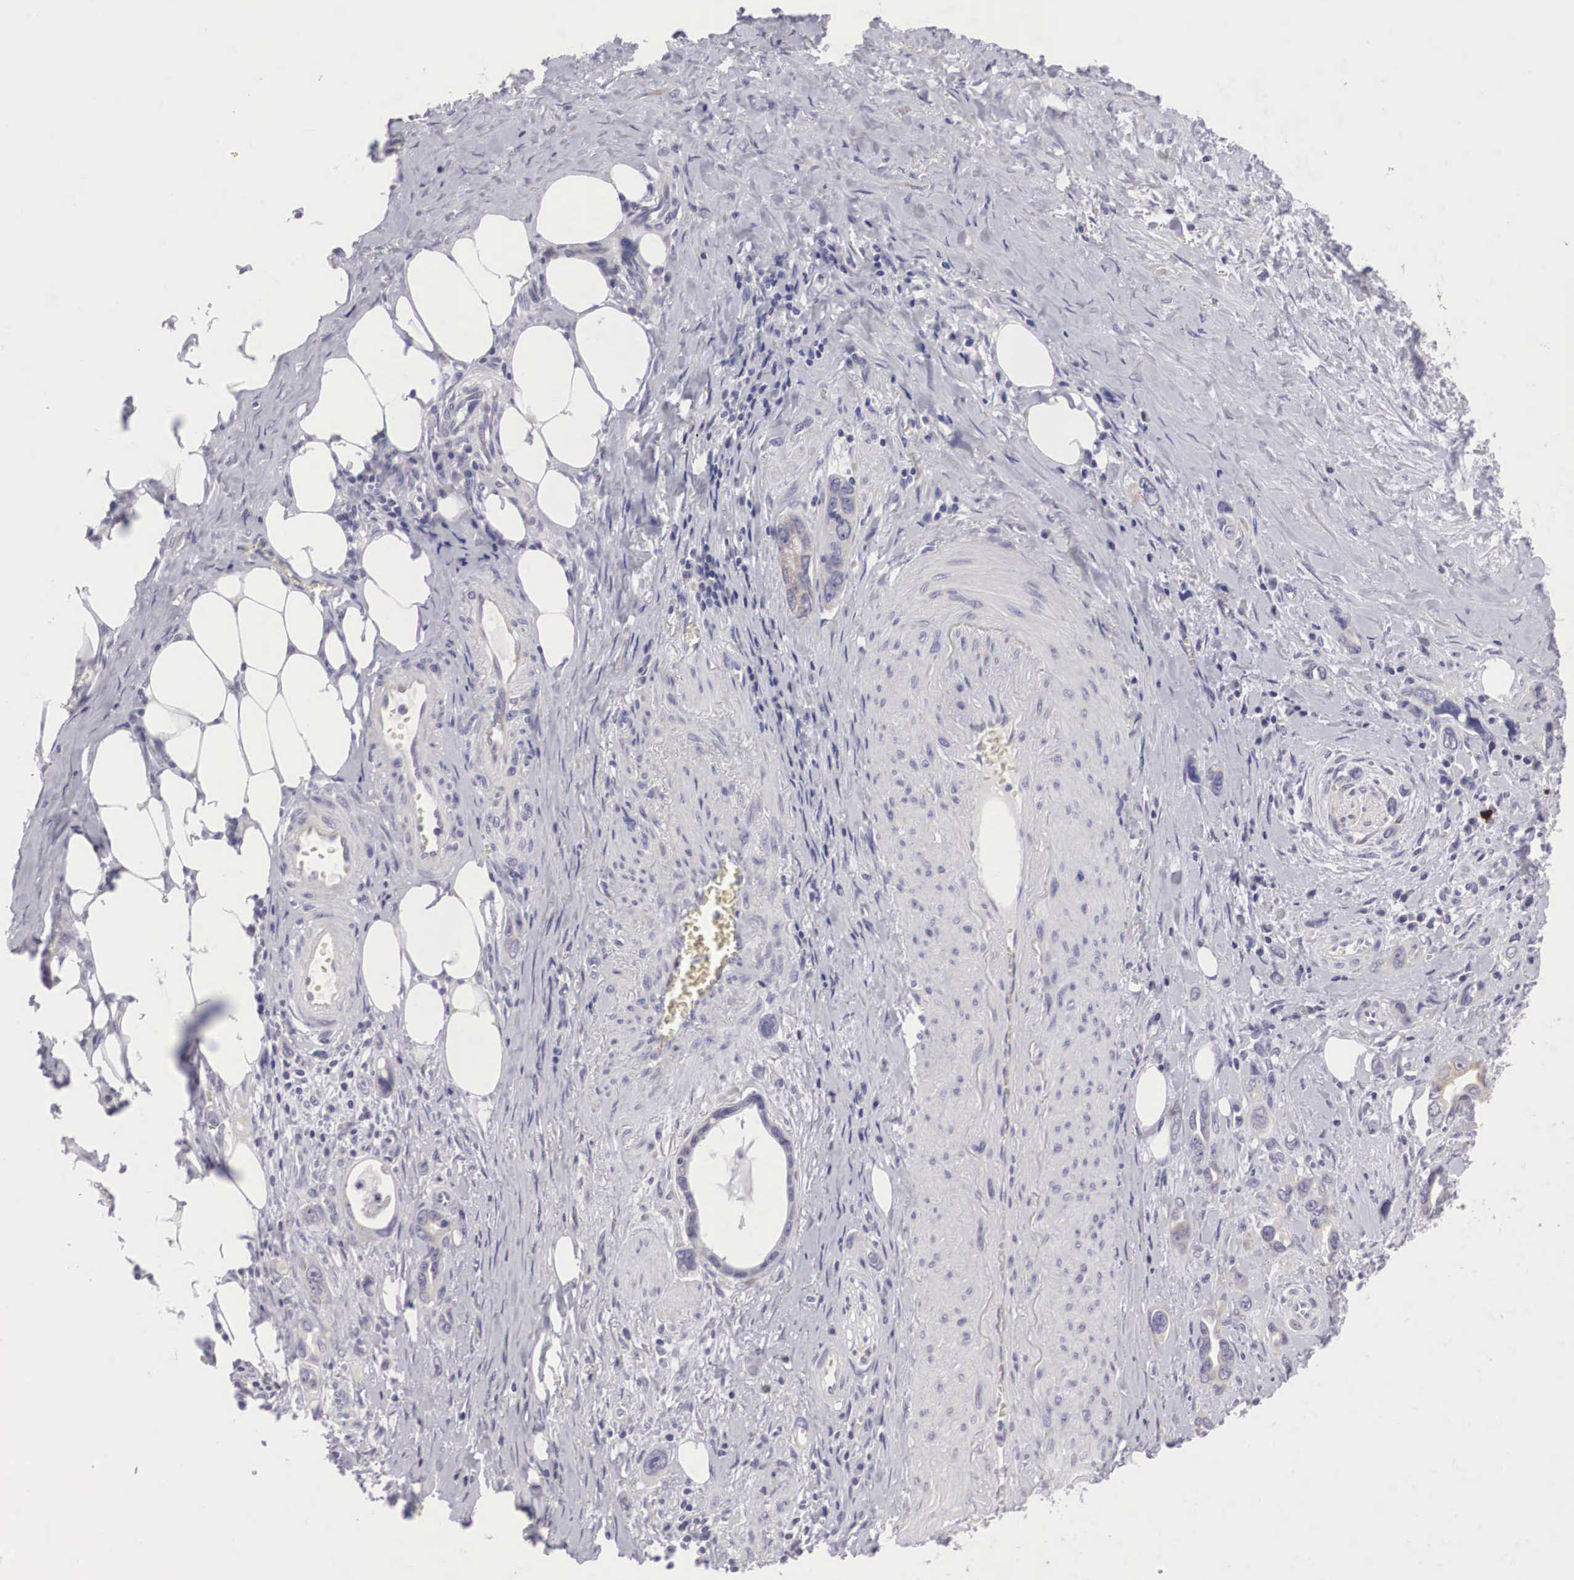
{"staining": {"intensity": "weak", "quantity": "25%-75%", "location": "cytoplasmic/membranous"}, "tissue": "stomach cancer", "cell_type": "Tumor cells", "image_type": "cancer", "snomed": [{"axis": "morphology", "description": "Adenocarcinoma, NOS"}, {"axis": "topography", "description": "Stomach"}], "caption": "Protein staining exhibits weak cytoplasmic/membranous positivity in about 25%-75% of tumor cells in stomach adenocarcinoma.", "gene": "ARMCX3", "patient": {"sex": "male", "age": 78}}